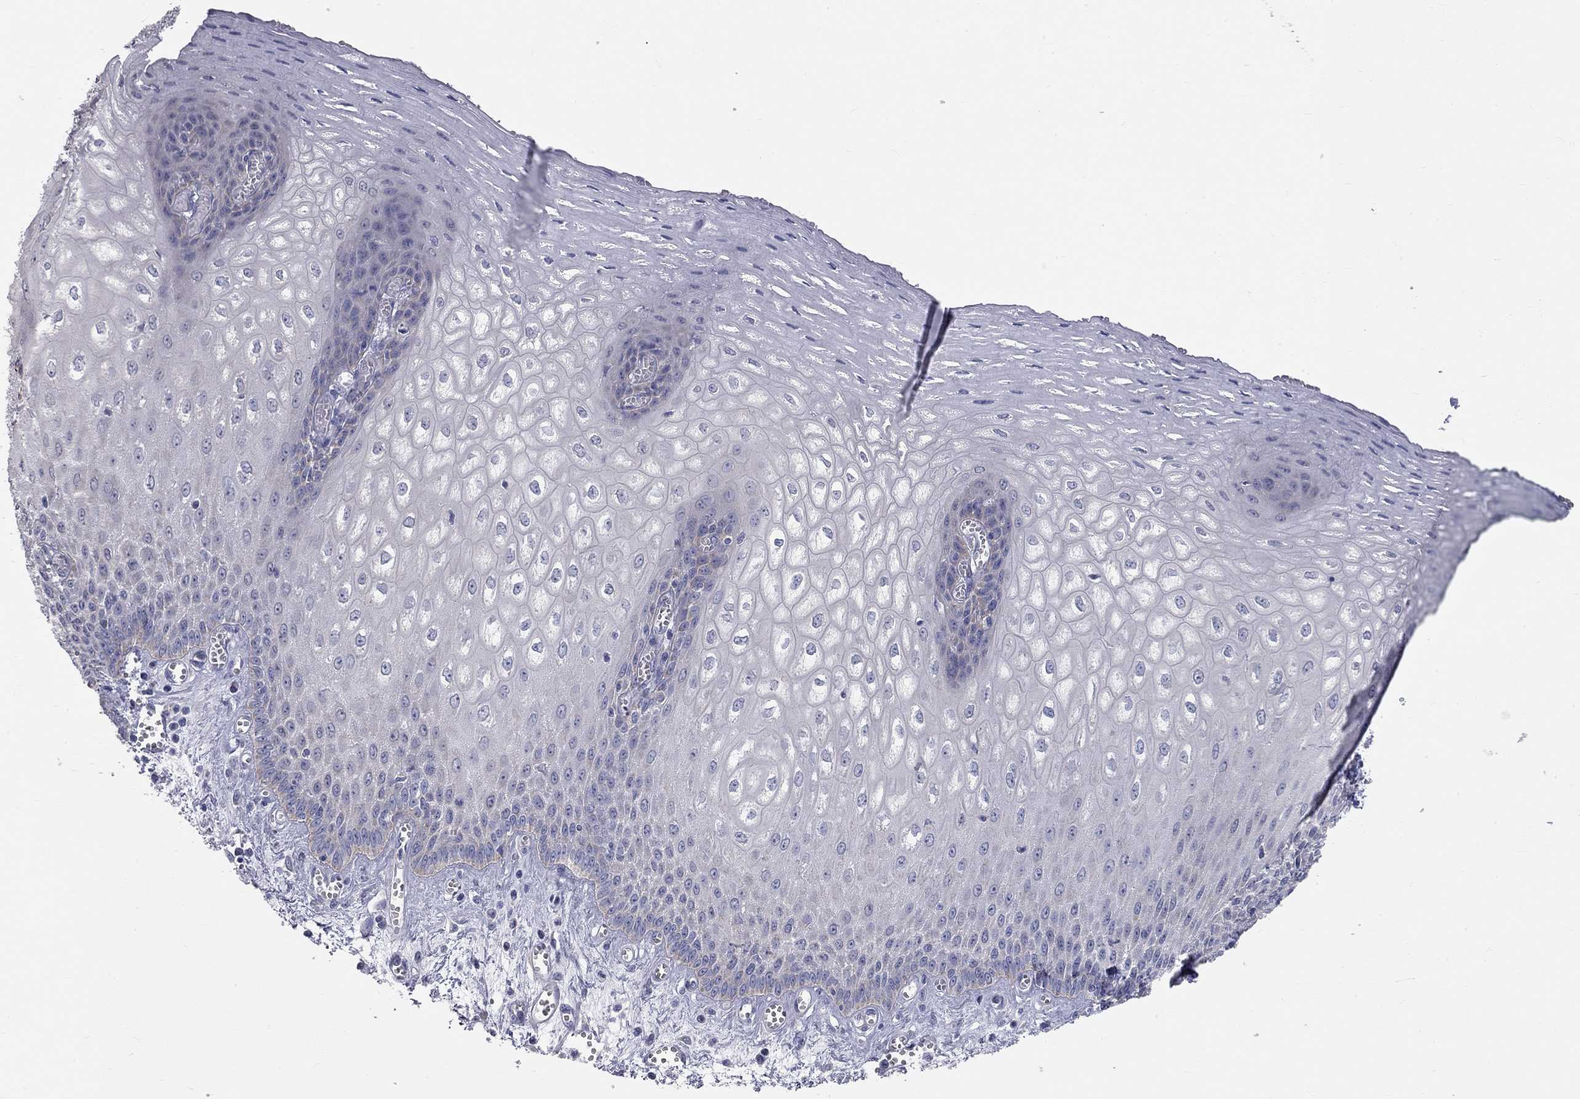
{"staining": {"intensity": "negative", "quantity": "none", "location": "none"}, "tissue": "esophagus", "cell_type": "Squamous epithelial cells", "image_type": "normal", "snomed": [{"axis": "morphology", "description": "Normal tissue, NOS"}, {"axis": "topography", "description": "Esophagus"}], "caption": "Immunohistochemical staining of benign human esophagus reveals no significant positivity in squamous epithelial cells. (DAB (3,3'-diaminobenzidine) immunohistochemistry with hematoxylin counter stain).", "gene": "CFAP161", "patient": {"sex": "male", "age": 58}}